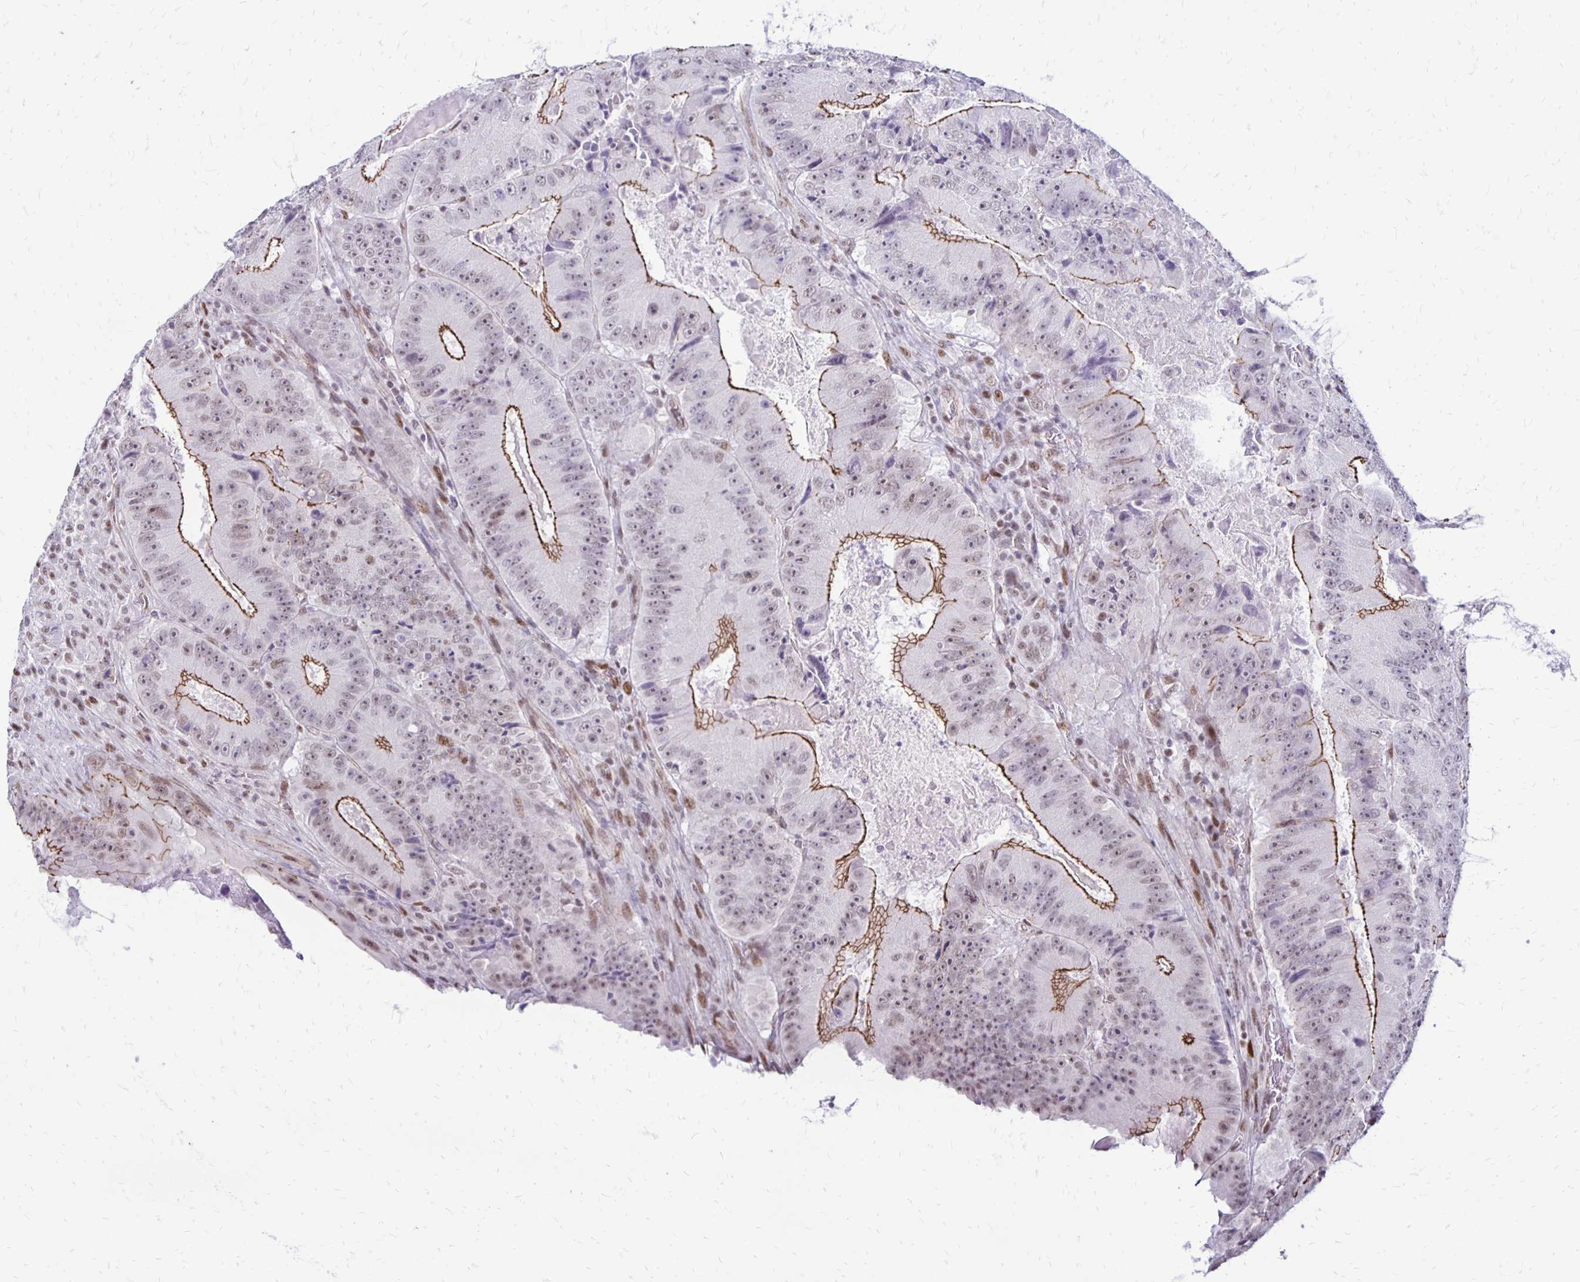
{"staining": {"intensity": "moderate", "quantity": "25%-75%", "location": "cytoplasmic/membranous,nuclear"}, "tissue": "colorectal cancer", "cell_type": "Tumor cells", "image_type": "cancer", "snomed": [{"axis": "morphology", "description": "Adenocarcinoma, NOS"}, {"axis": "topography", "description": "Colon"}], "caption": "Immunohistochemistry of colorectal cancer reveals medium levels of moderate cytoplasmic/membranous and nuclear expression in approximately 25%-75% of tumor cells.", "gene": "DDB2", "patient": {"sex": "female", "age": 86}}